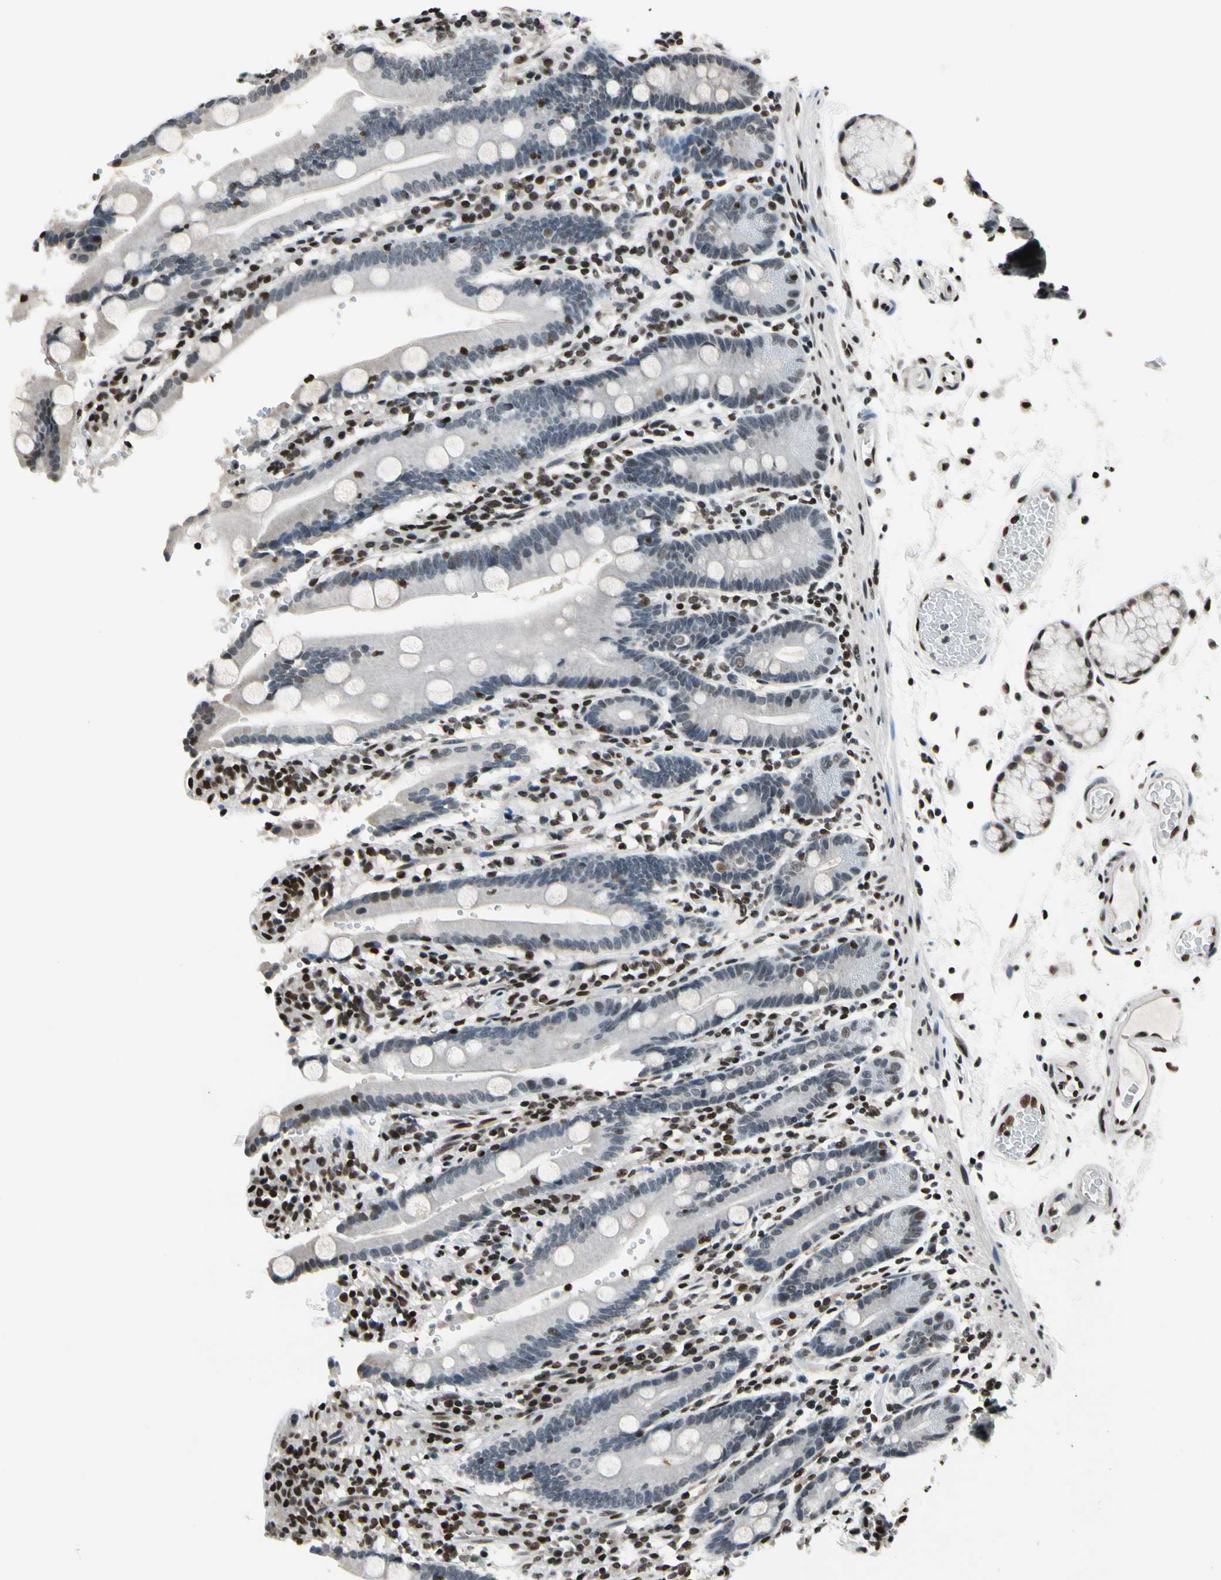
{"staining": {"intensity": "moderate", "quantity": "<25%", "location": "nuclear"}, "tissue": "duodenum", "cell_type": "Glandular cells", "image_type": "normal", "snomed": [{"axis": "morphology", "description": "Normal tissue, NOS"}, {"axis": "topography", "description": "Small intestine, NOS"}], "caption": "Immunohistochemical staining of benign duodenum shows low levels of moderate nuclear staining in about <25% of glandular cells. Using DAB (3,3'-diaminobenzidine) (brown) and hematoxylin (blue) stains, captured at high magnification using brightfield microscopy.", "gene": "RECQL", "patient": {"sex": "female", "age": 71}}